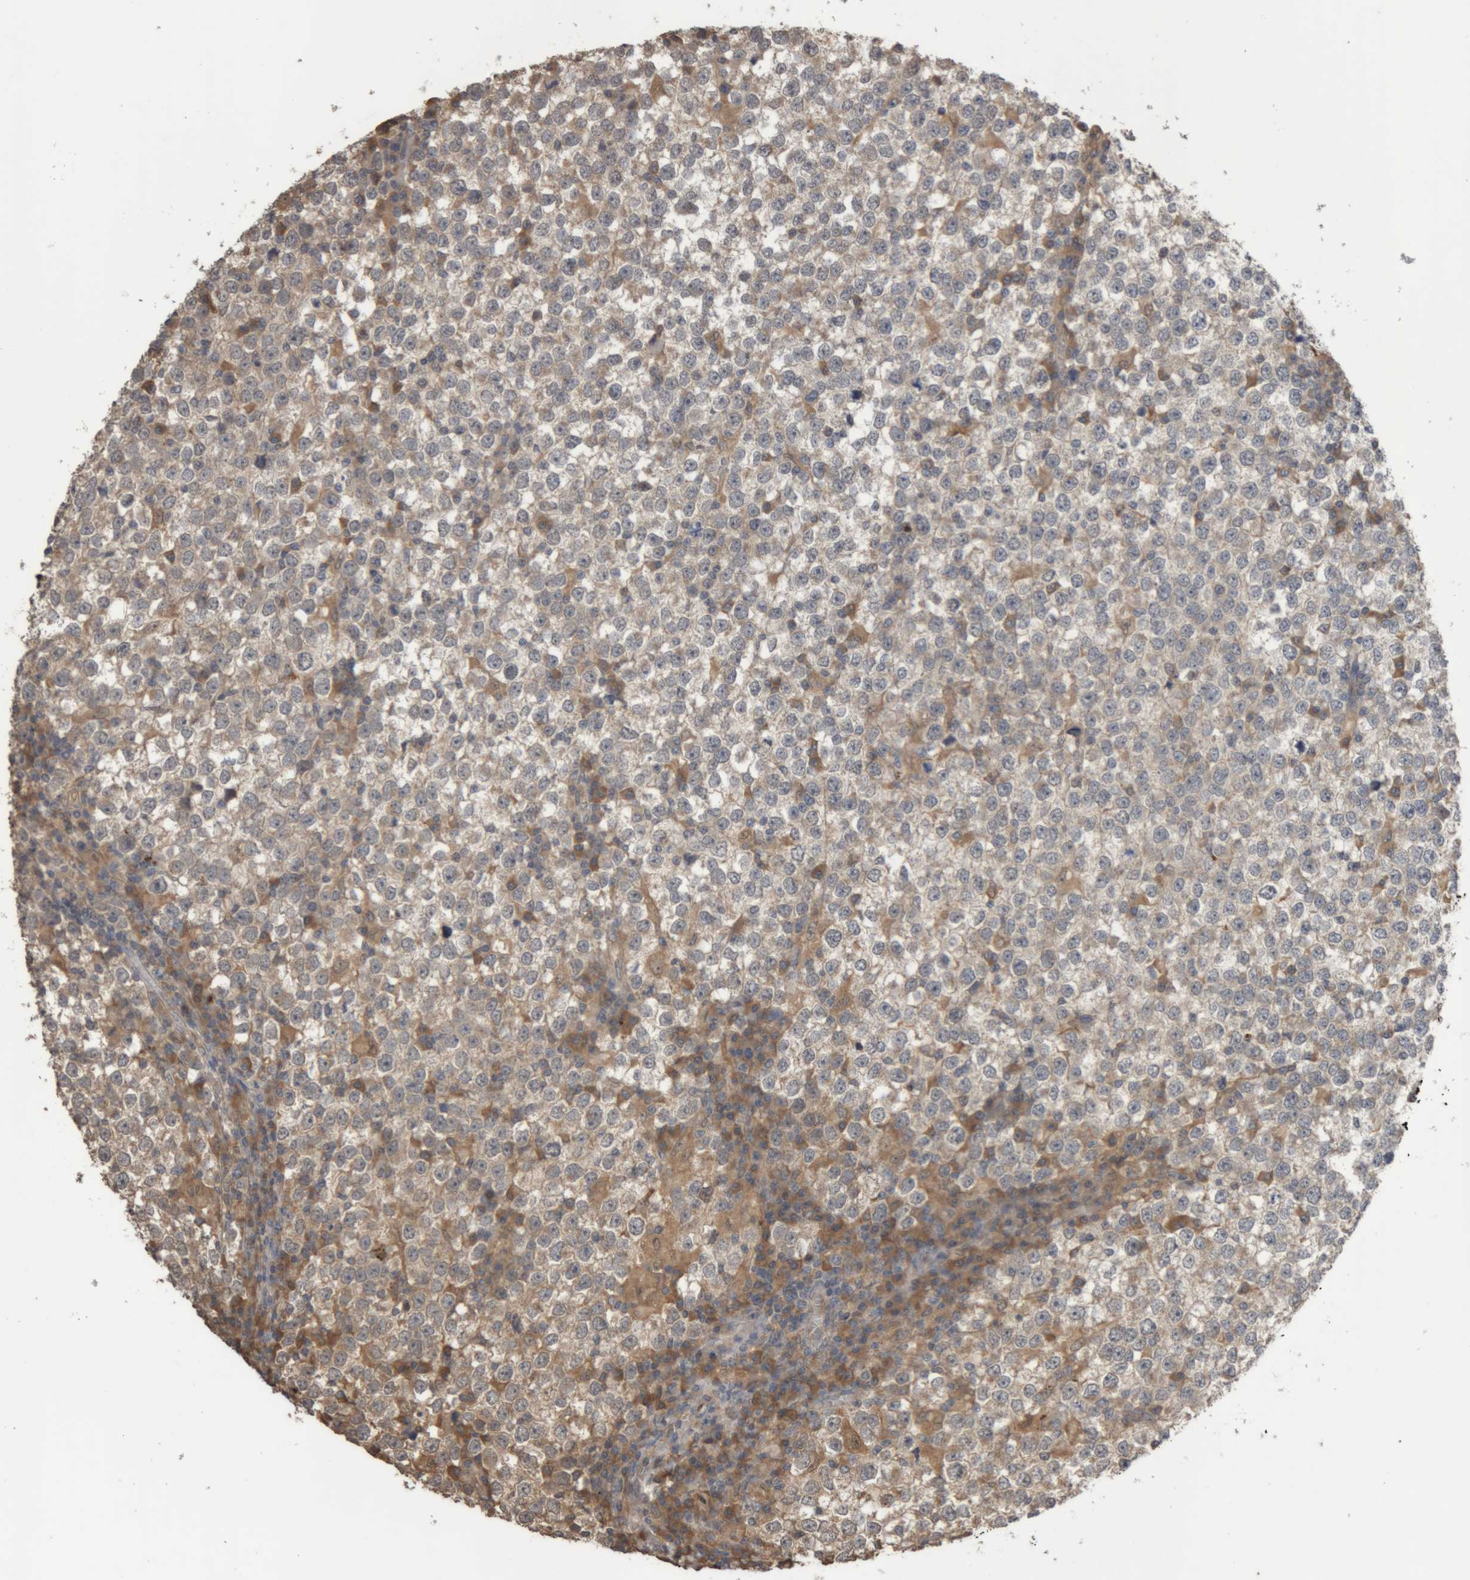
{"staining": {"intensity": "weak", "quantity": "<25%", "location": "cytoplasmic/membranous"}, "tissue": "testis cancer", "cell_type": "Tumor cells", "image_type": "cancer", "snomed": [{"axis": "morphology", "description": "Seminoma, NOS"}, {"axis": "topography", "description": "Testis"}], "caption": "The micrograph reveals no staining of tumor cells in testis cancer (seminoma). (DAB (3,3'-diaminobenzidine) immunohistochemistry (IHC), high magnification).", "gene": "TMED7", "patient": {"sex": "male", "age": 65}}